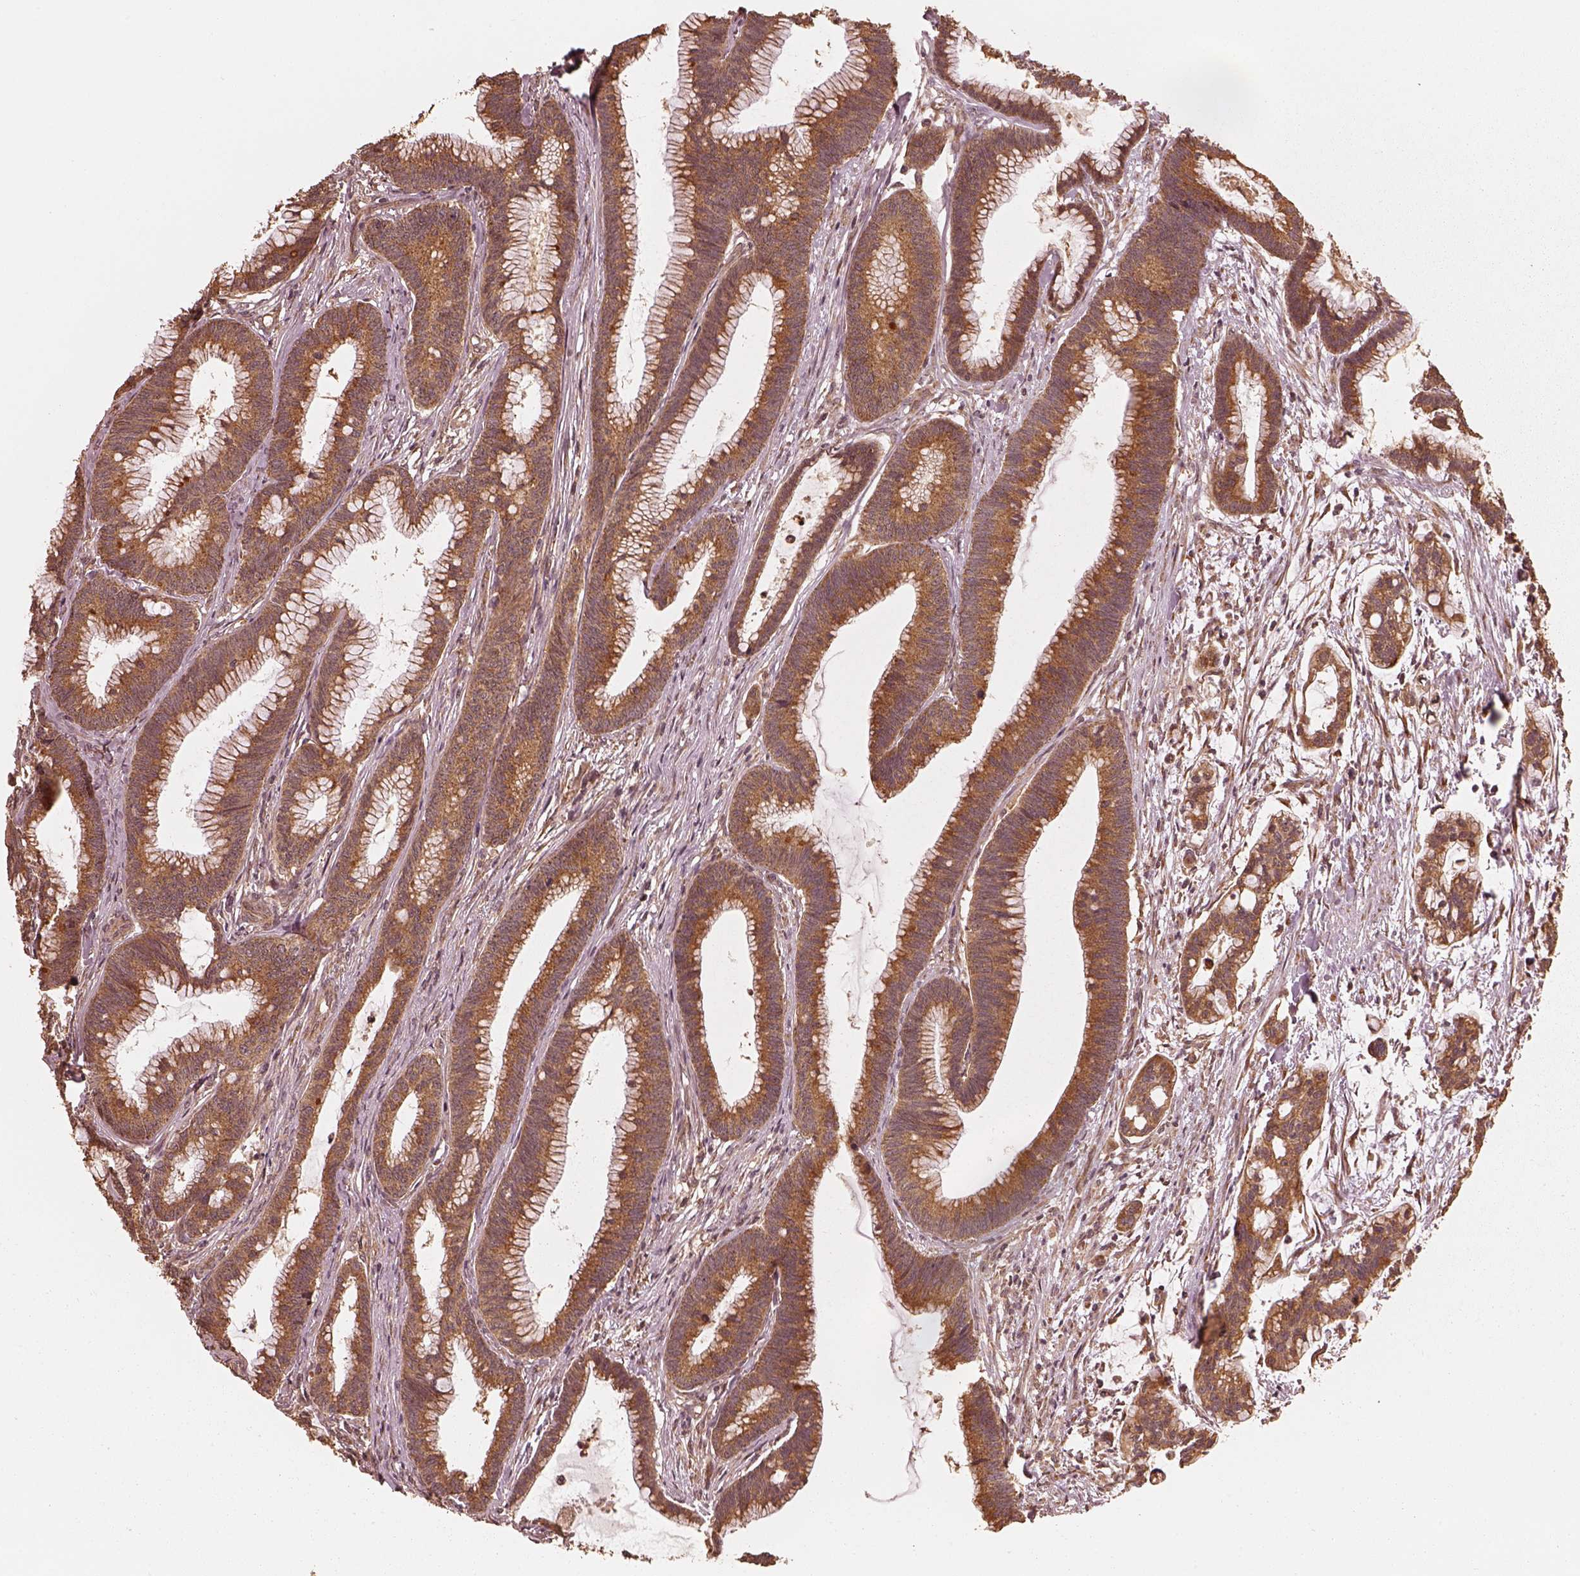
{"staining": {"intensity": "strong", "quantity": ">75%", "location": "cytoplasmic/membranous"}, "tissue": "colorectal cancer", "cell_type": "Tumor cells", "image_type": "cancer", "snomed": [{"axis": "morphology", "description": "Adenocarcinoma, NOS"}, {"axis": "topography", "description": "Colon"}], "caption": "Colorectal cancer (adenocarcinoma) stained with a protein marker shows strong staining in tumor cells.", "gene": "DNAJC25", "patient": {"sex": "female", "age": 78}}